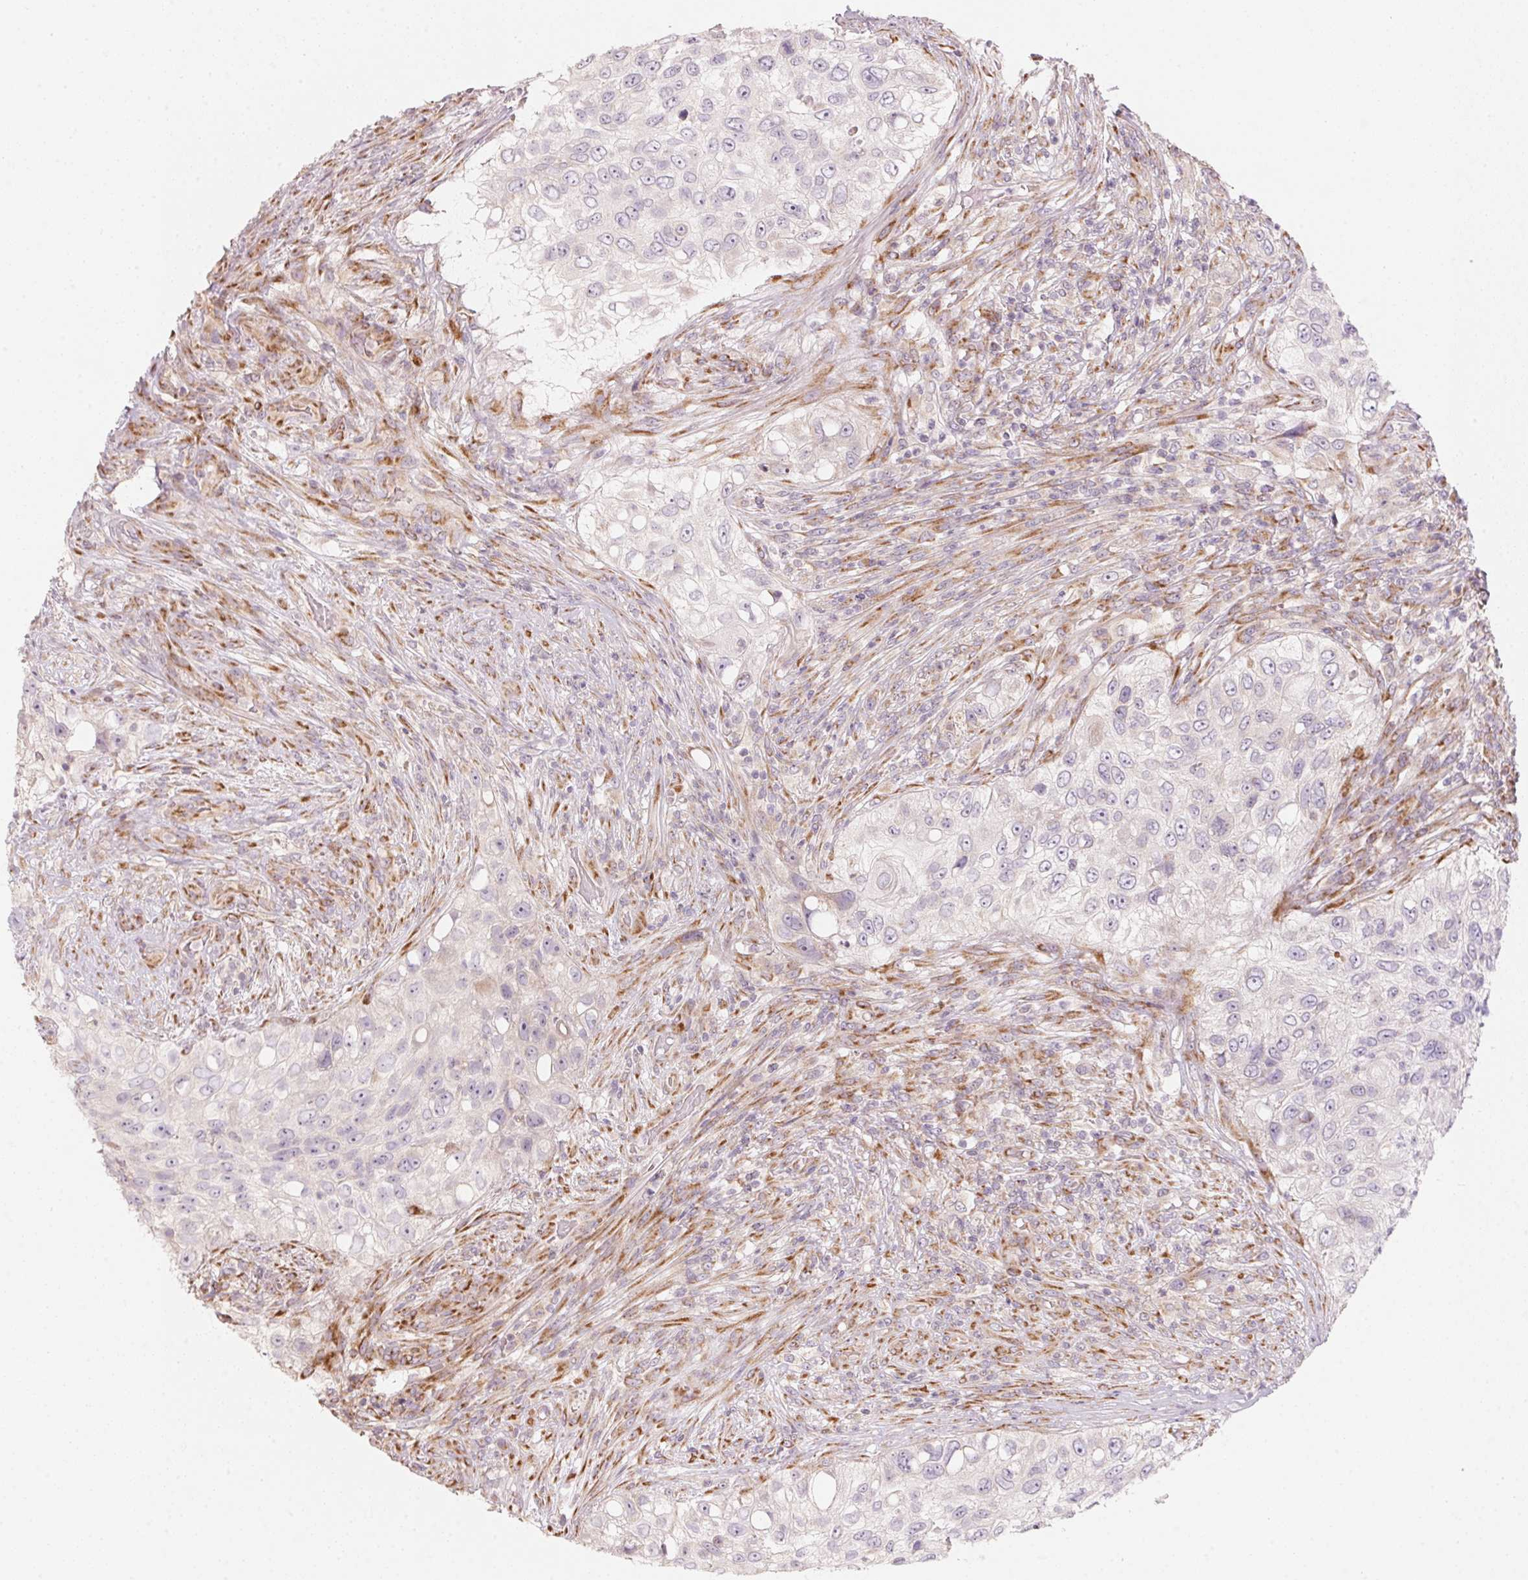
{"staining": {"intensity": "negative", "quantity": "none", "location": "none"}, "tissue": "urothelial cancer", "cell_type": "Tumor cells", "image_type": "cancer", "snomed": [{"axis": "morphology", "description": "Urothelial carcinoma, High grade"}, {"axis": "topography", "description": "Urinary bladder"}], "caption": "This image is of high-grade urothelial carcinoma stained with immunohistochemistry (IHC) to label a protein in brown with the nuclei are counter-stained blue. There is no positivity in tumor cells. Brightfield microscopy of immunohistochemistry stained with DAB (brown) and hematoxylin (blue), captured at high magnification.", "gene": "BLOC1S2", "patient": {"sex": "female", "age": 60}}